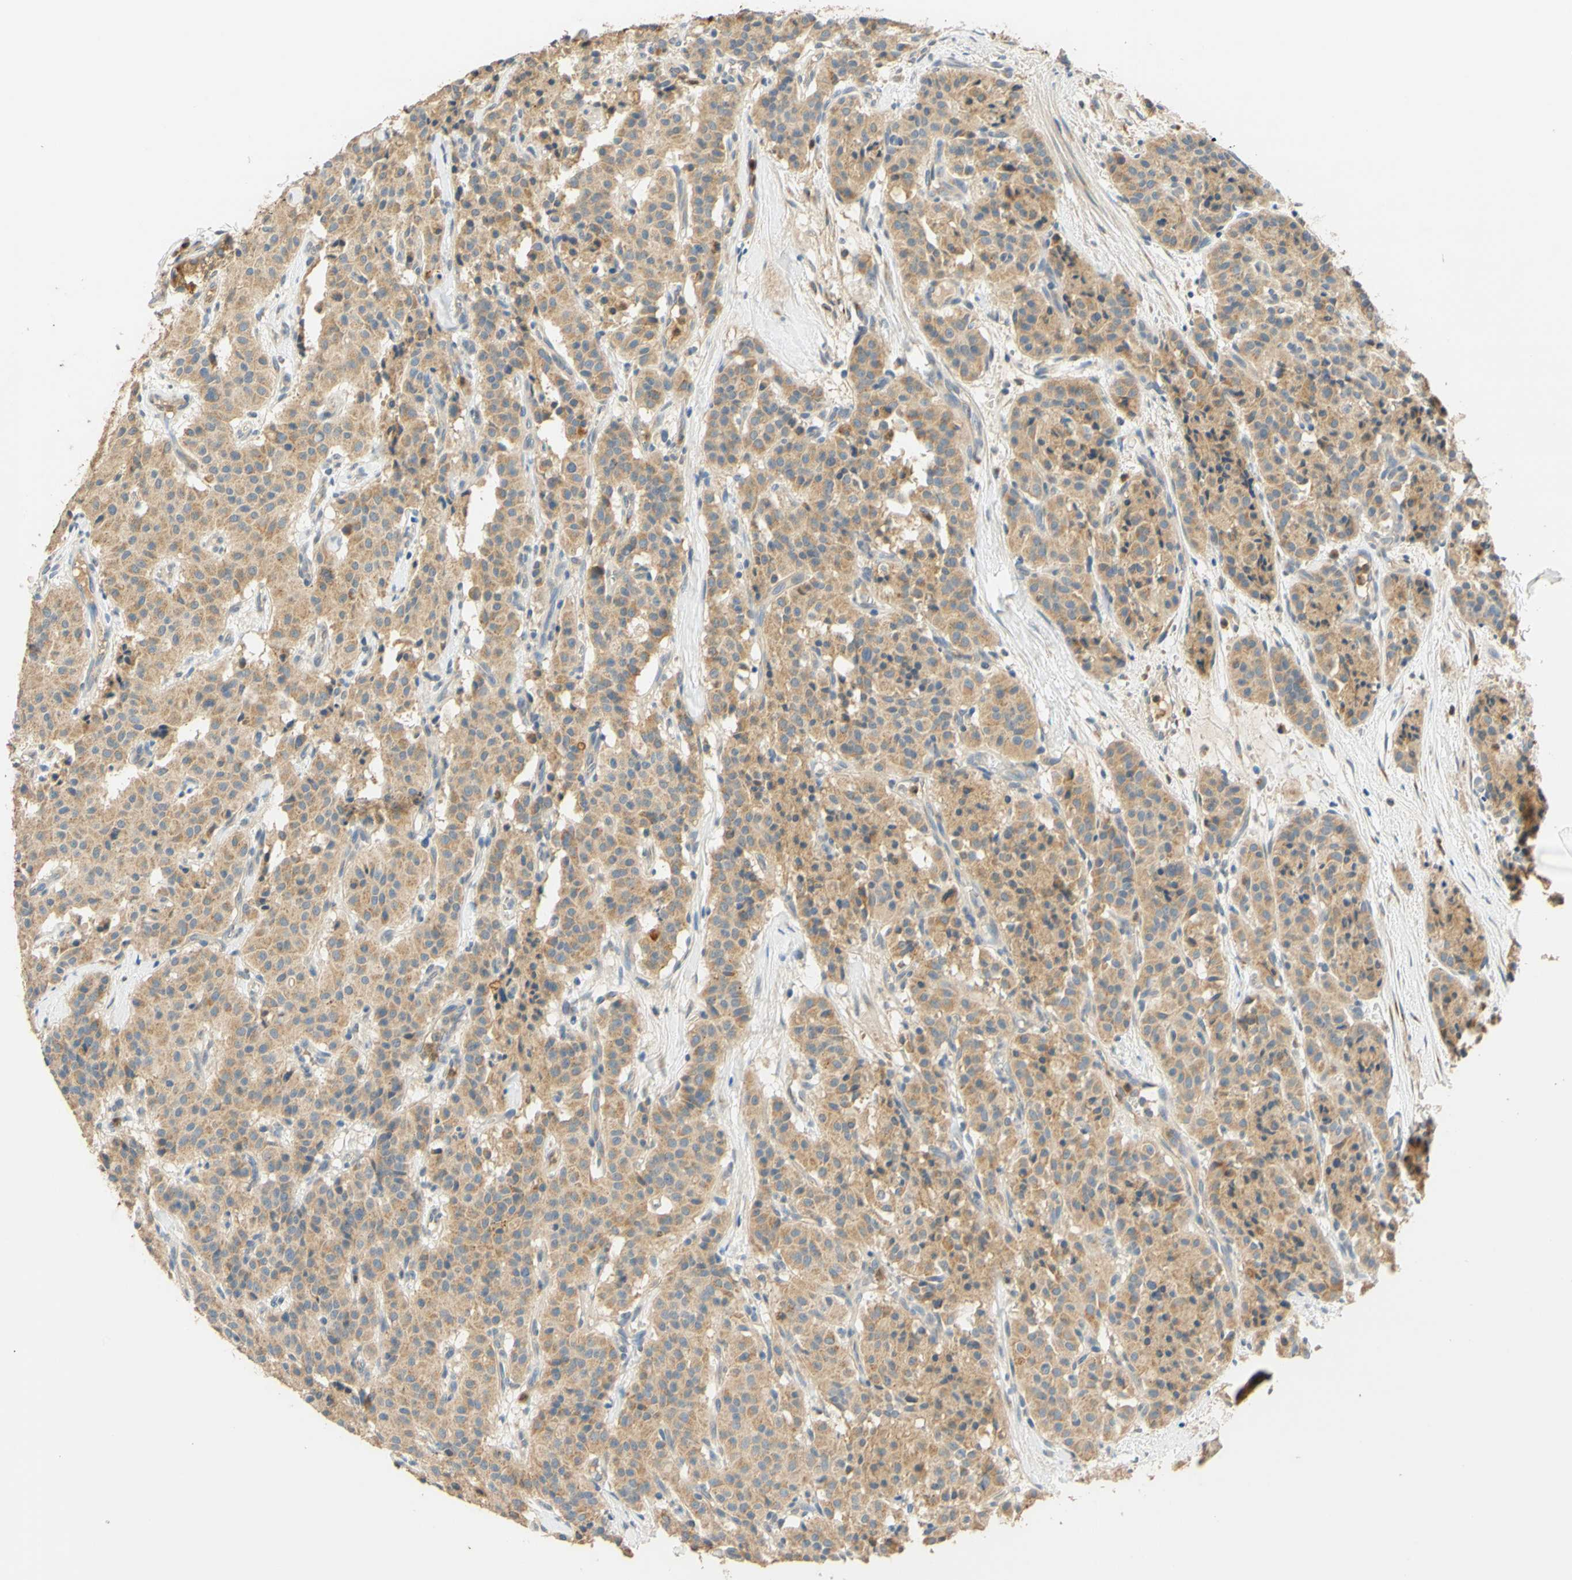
{"staining": {"intensity": "moderate", "quantity": ">75%", "location": "cytoplasmic/membranous"}, "tissue": "carcinoid", "cell_type": "Tumor cells", "image_type": "cancer", "snomed": [{"axis": "morphology", "description": "Carcinoid, malignant, NOS"}, {"axis": "topography", "description": "Lung"}], "caption": "About >75% of tumor cells in carcinoid (malignant) demonstrate moderate cytoplasmic/membranous protein expression as visualized by brown immunohistochemical staining.", "gene": "ENTREP2", "patient": {"sex": "male", "age": 30}}